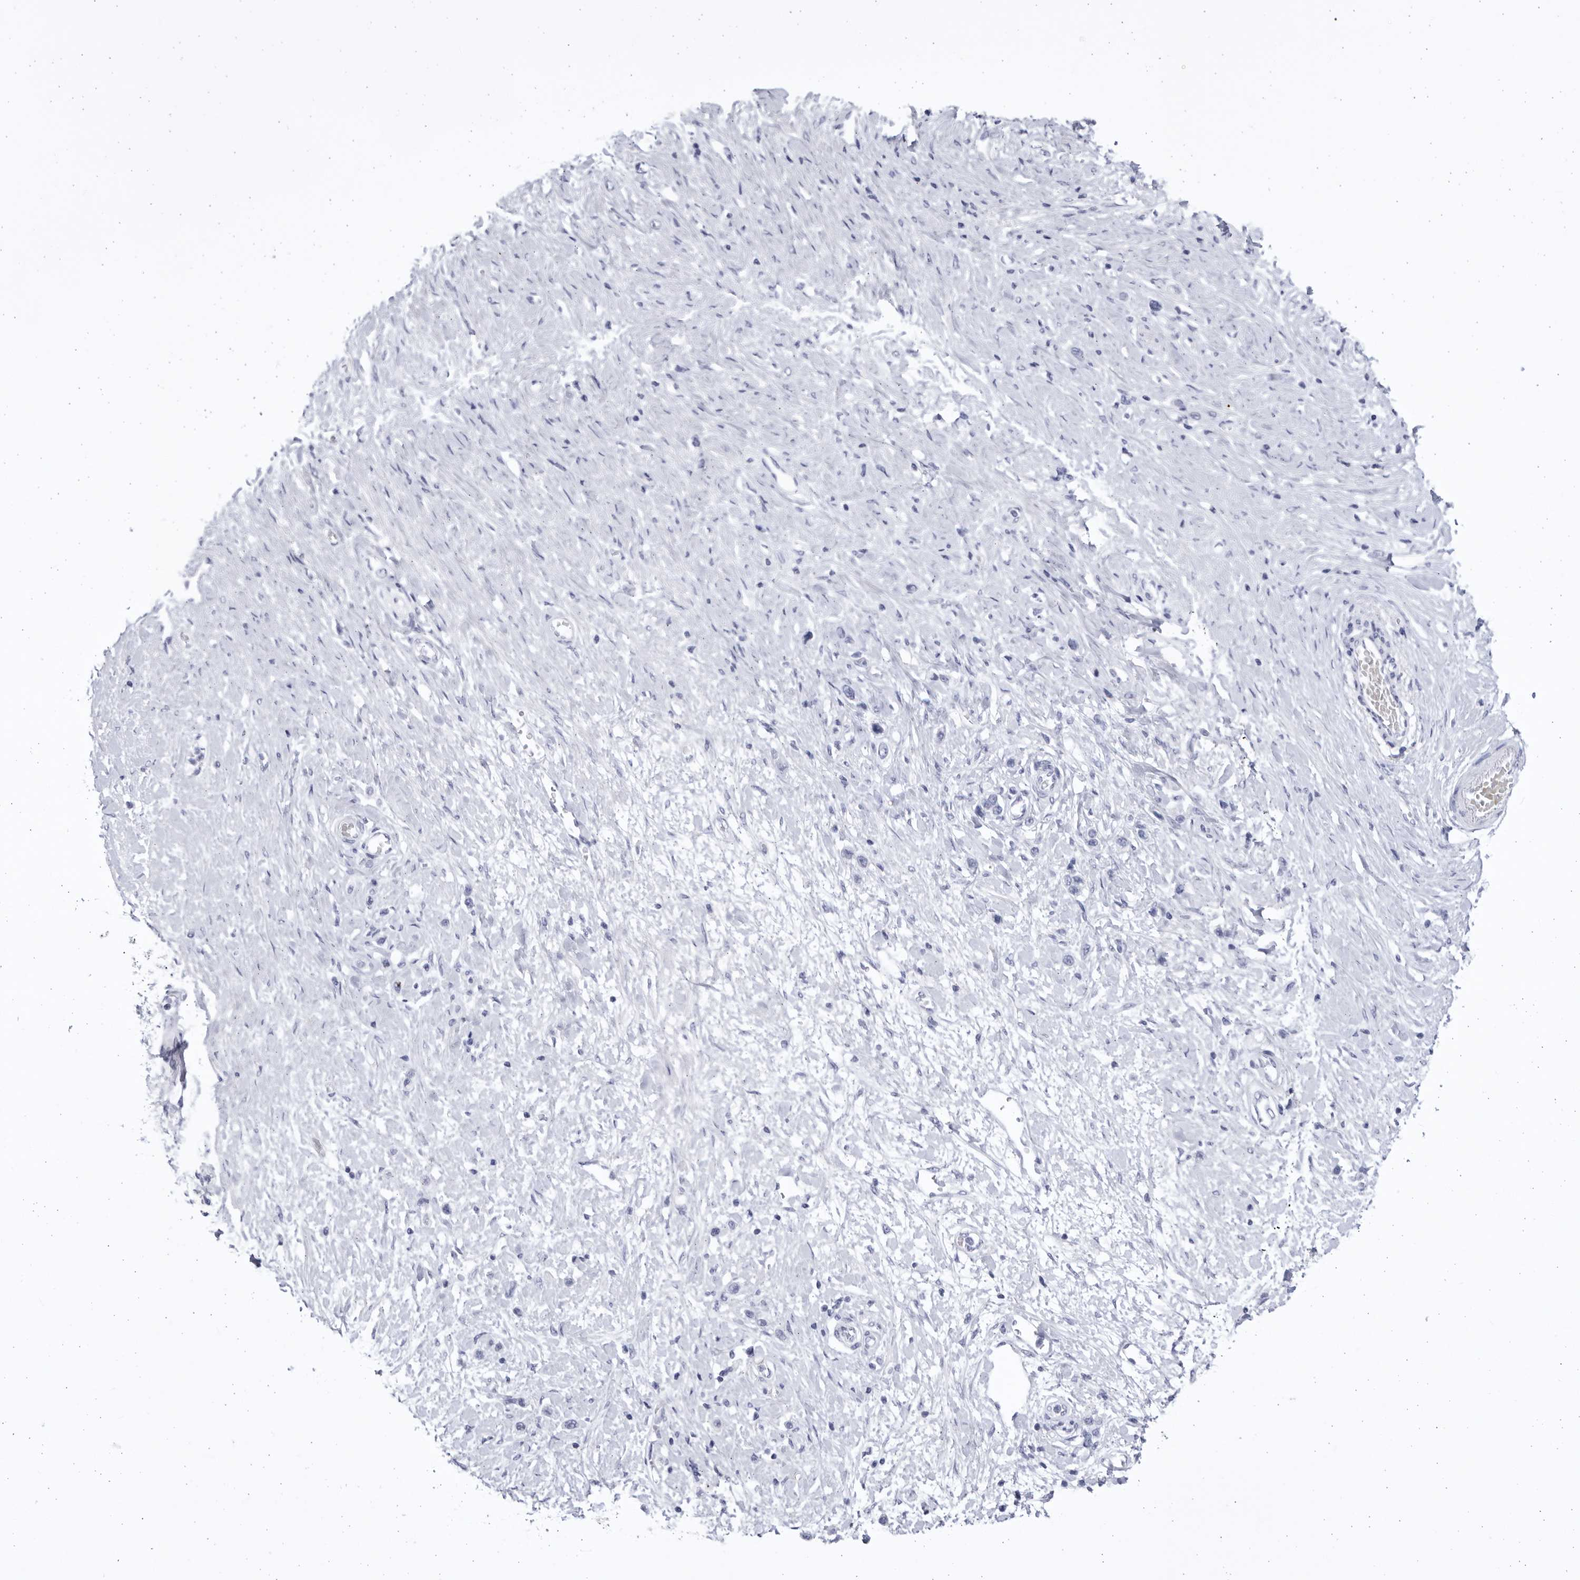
{"staining": {"intensity": "negative", "quantity": "none", "location": "none"}, "tissue": "stomach cancer", "cell_type": "Tumor cells", "image_type": "cancer", "snomed": [{"axis": "morphology", "description": "Adenocarcinoma, NOS"}, {"axis": "topography", "description": "Stomach"}], "caption": "IHC micrograph of stomach cancer (adenocarcinoma) stained for a protein (brown), which demonstrates no positivity in tumor cells.", "gene": "CCDC181", "patient": {"sex": "female", "age": 65}}